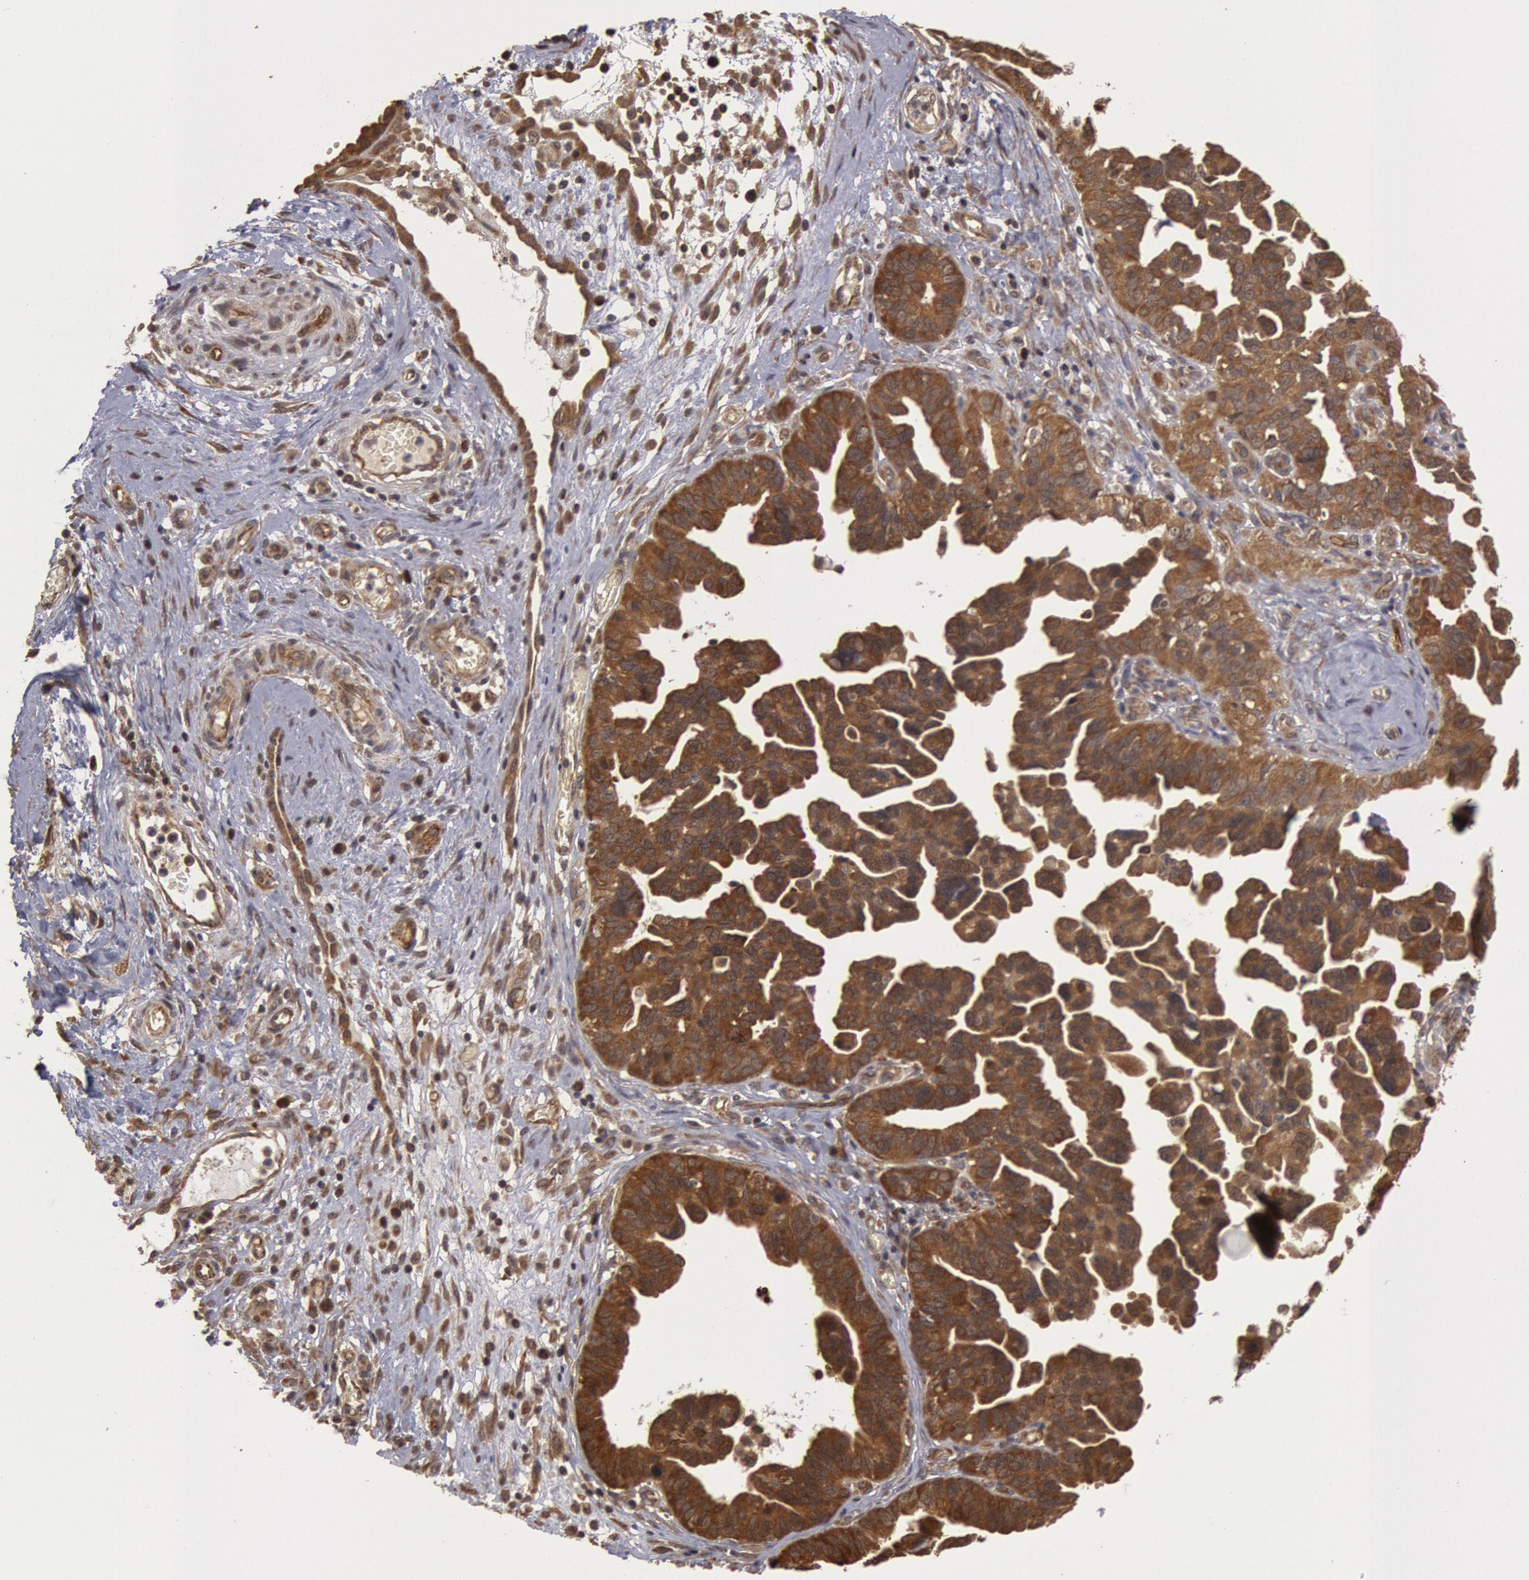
{"staining": {"intensity": "strong", "quantity": ">75%", "location": "cytoplasmic/membranous"}, "tissue": "ovarian cancer", "cell_type": "Tumor cells", "image_type": "cancer", "snomed": [{"axis": "morphology", "description": "Cystadenocarcinoma, serous, NOS"}, {"axis": "topography", "description": "Ovary"}], "caption": "Protein staining exhibits strong cytoplasmic/membranous positivity in about >75% of tumor cells in ovarian serous cystadenocarcinoma.", "gene": "USP14", "patient": {"sex": "female", "age": 64}}